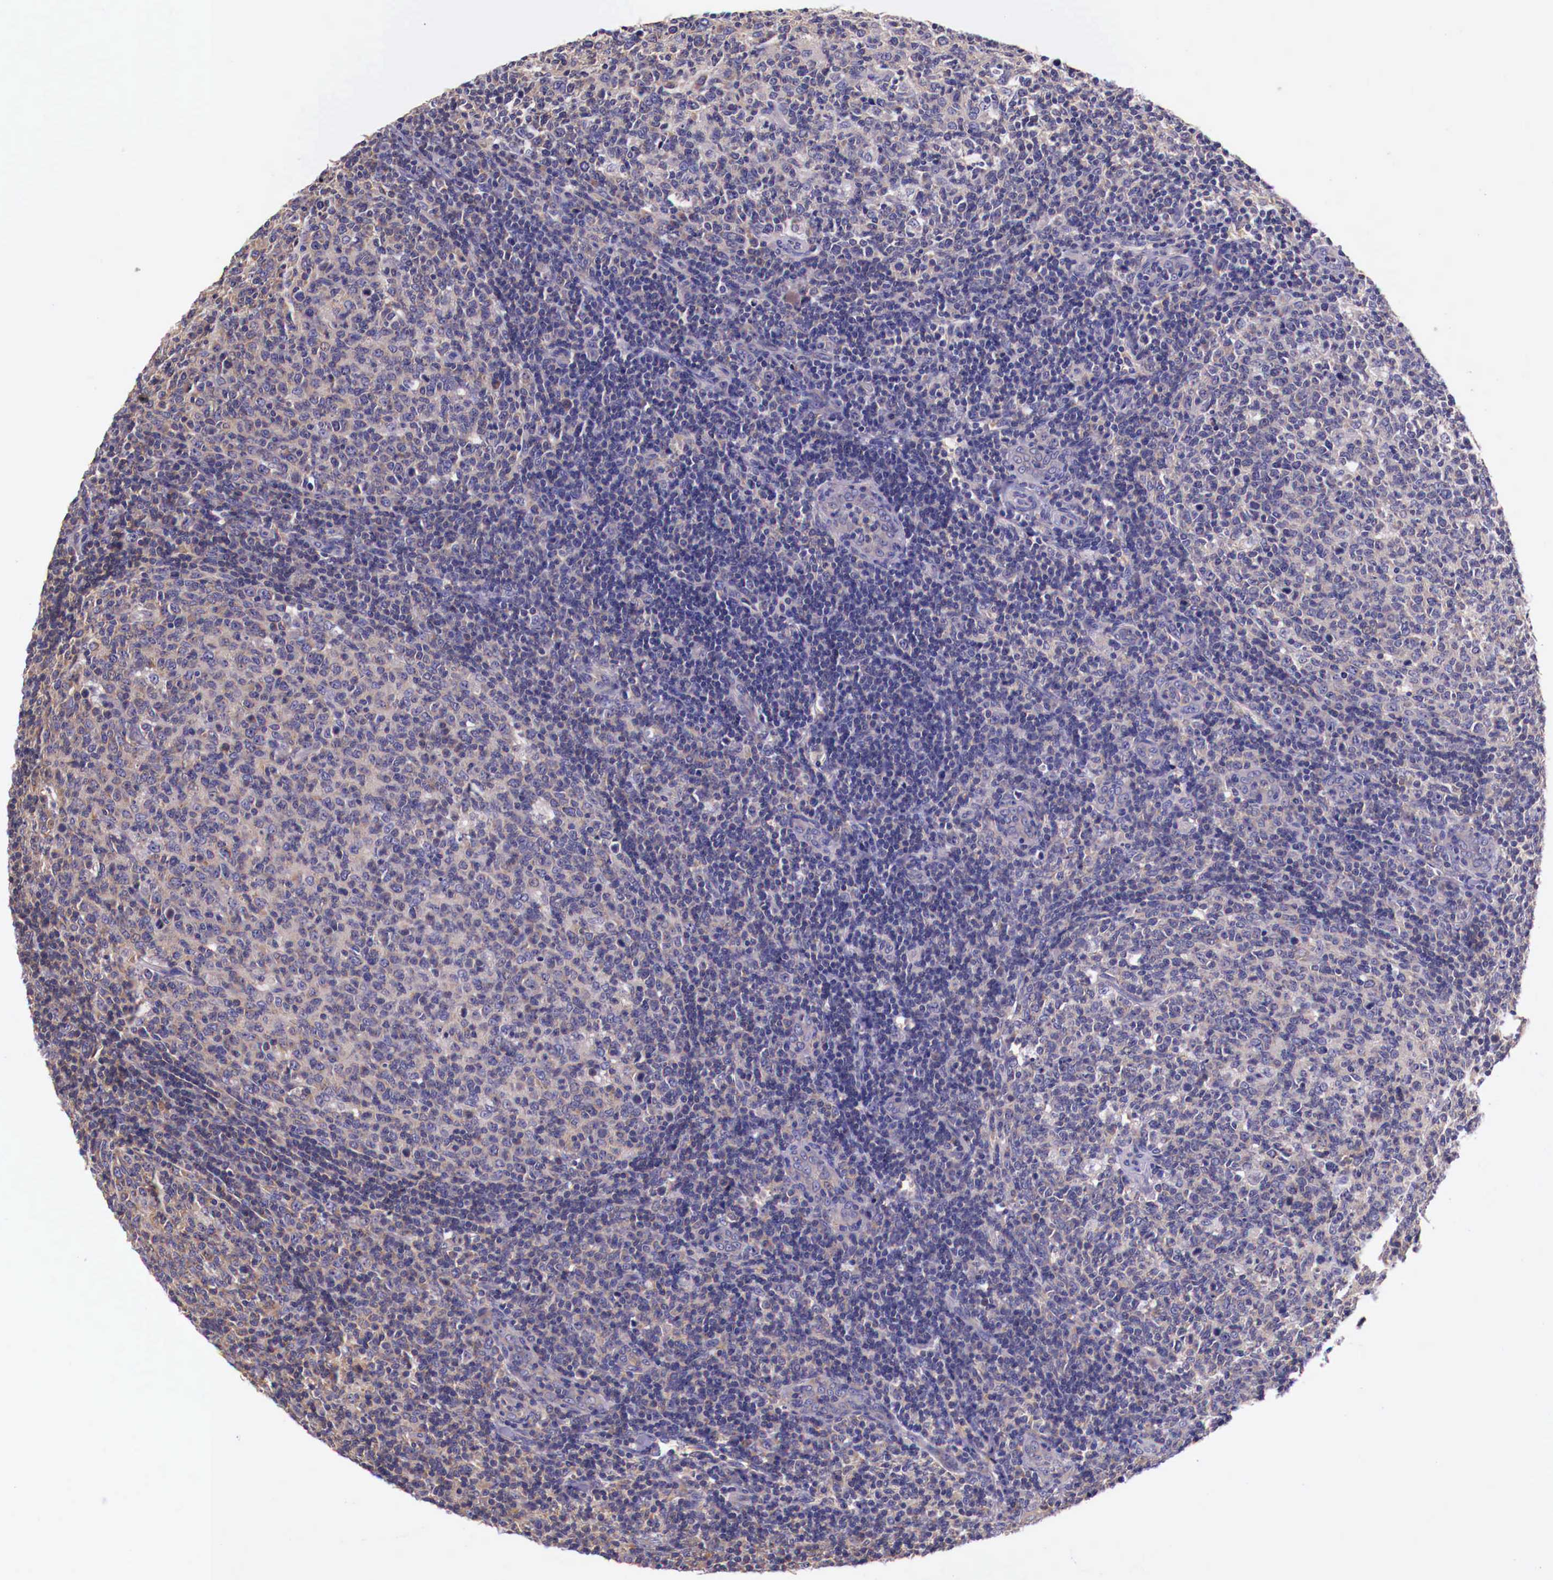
{"staining": {"intensity": "weak", "quantity": ">75%", "location": "cytoplasmic/membranous"}, "tissue": "tonsil", "cell_type": "Germinal center cells", "image_type": "normal", "snomed": [{"axis": "morphology", "description": "Normal tissue, NOS"}, {"axis": "topography", "description": "Tonsil"}], "caption": "The photomicrograph exhibits a brown stain indicating the presence of a protein in the cytoplasmic/membranous of germinal center cells in tonsil. (DAB (3,3'-diaminobenzidine) = brown stain, brightfield microscopy at high magnification).", "gene": "GRIPAP1", "patient": {"sex": "female", "age": 3}}